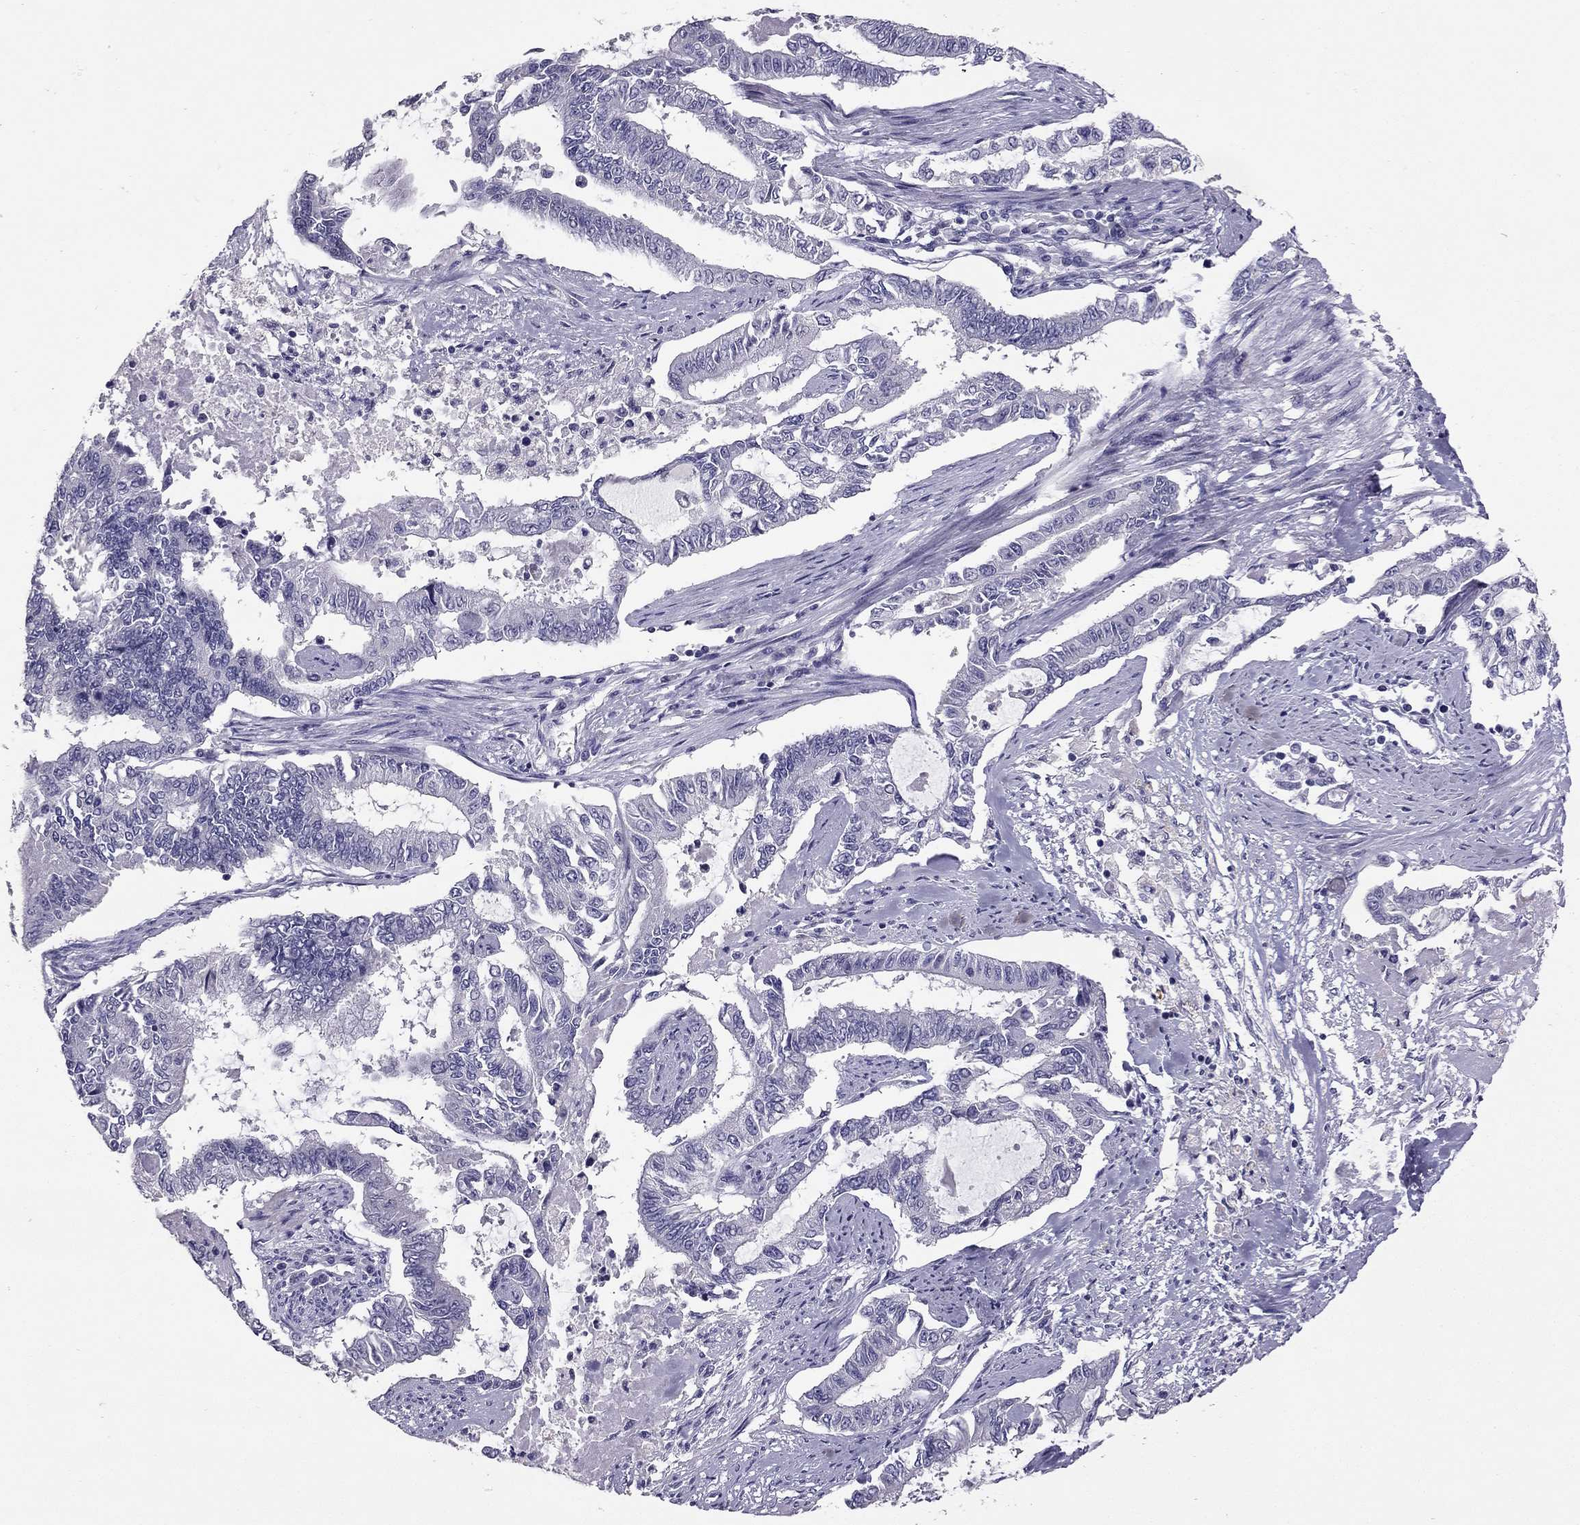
{"staining": {"intensity": "negative", "quantity": "none", "location": "none"}, "tissue": "endometrial cancer", "cell_type": "Tumor cells", "image_type": "cancer", "snomed": [{"axis": "morphology", "description": "Adenocarcinoma, NOS"}, {"axis": "topography", "description": "Uterus"}], "caption": "Protein analysis of adenocarcinoma (endometrial) exhibits no significant expression in tumor cells.", "gene": "RHO", "patient": {"sex": "female", "age": 59}}